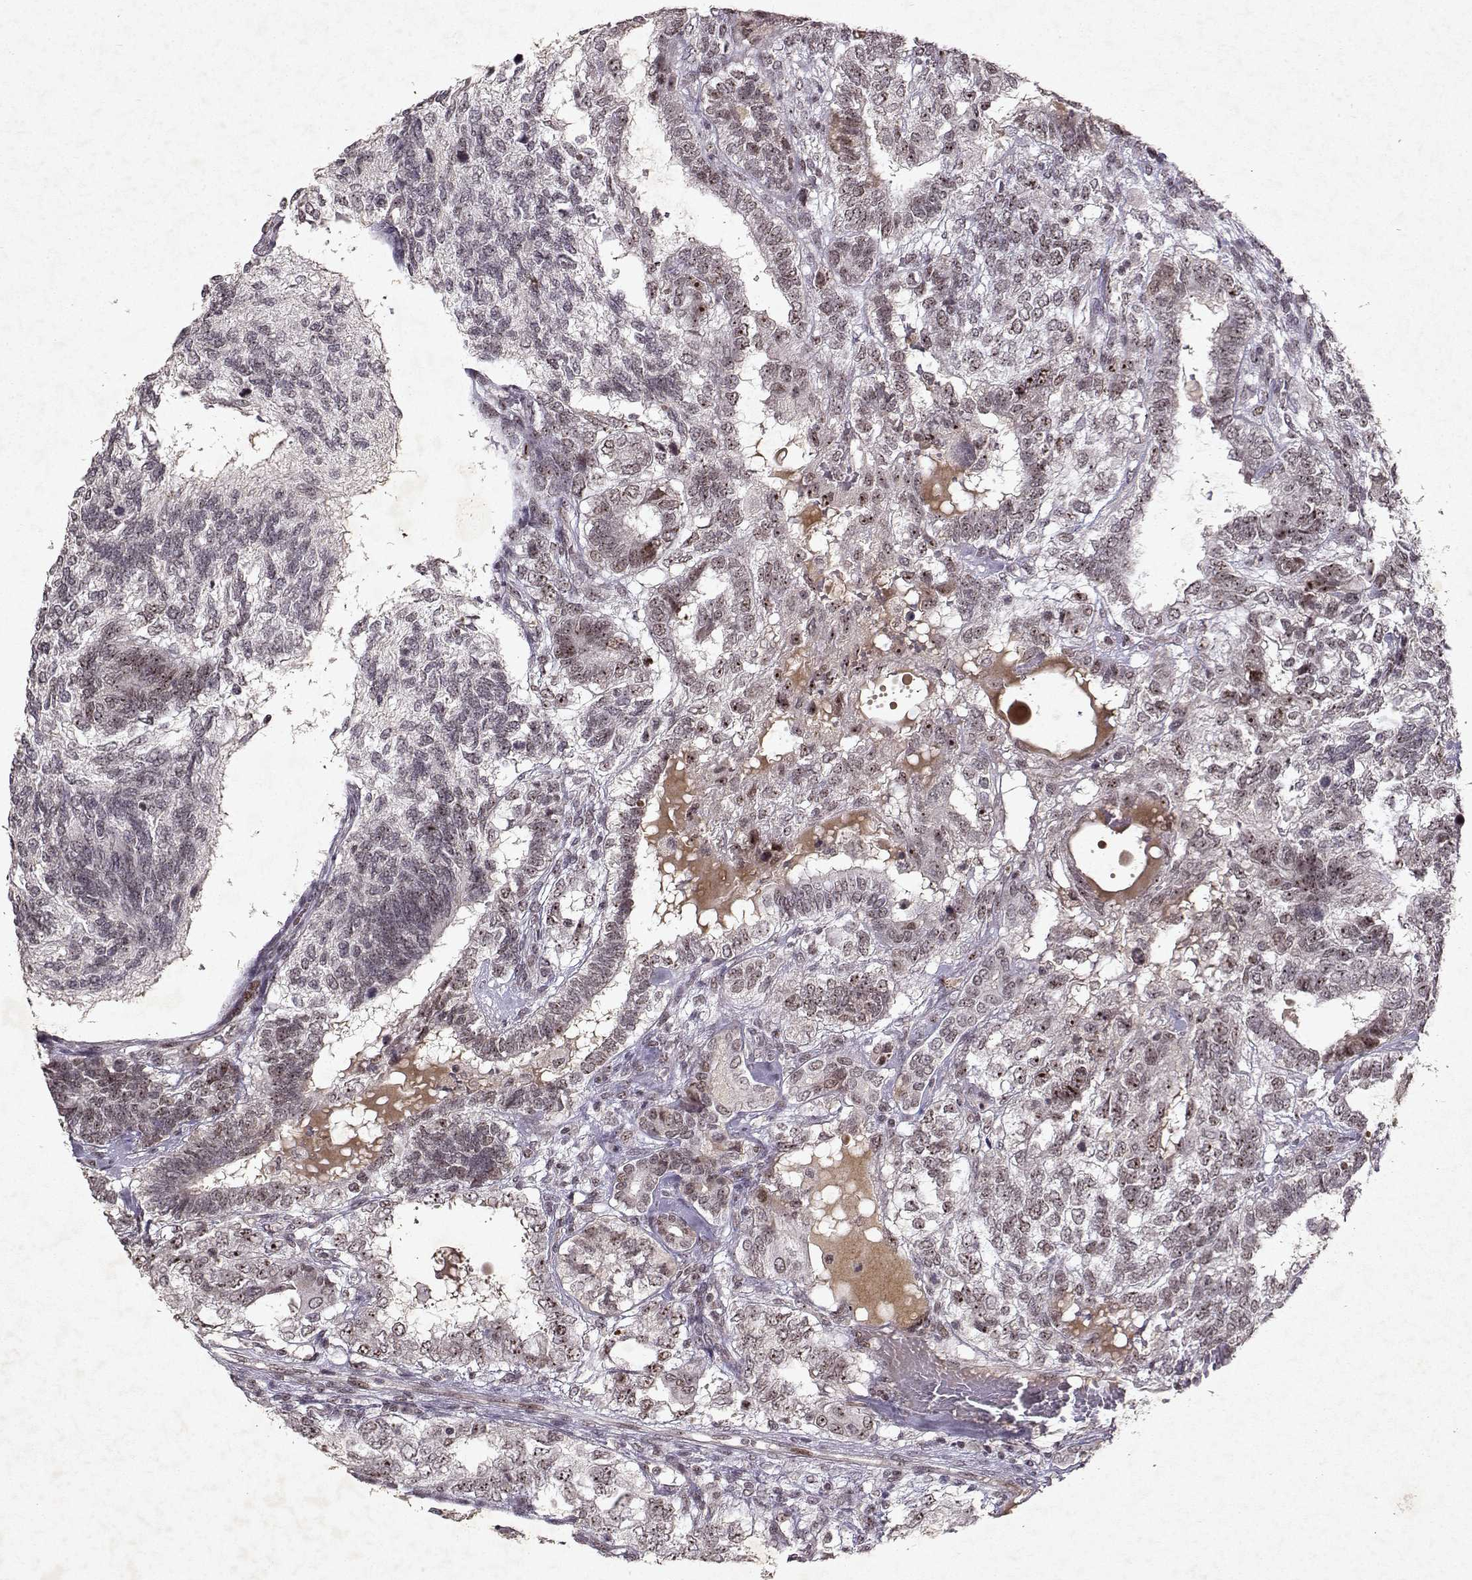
{"staining": {"intensity": "moderate", "quantity": "<25%", "location": "nuclear"}, "tissue": "testis cancer", "cell_type": "Tumor cells", "image_type": "cancer", "snomed": [{"axis": "morphology", "description": "Seminoma, NOS"}, {"axis": "morphology", "description": "Carcinoma, Embryonal, NOS"}, {"axis": "topography", "description": "Testis"}], "caption": "Immunohistochemistry image of testis seminoma stained for a protein (brown), which exhibits low levels of moderate nuclear expression in approximately <25% of tumor cells.", "gene": "DDX56", "patient": {"sex": "male", "age": 41}}